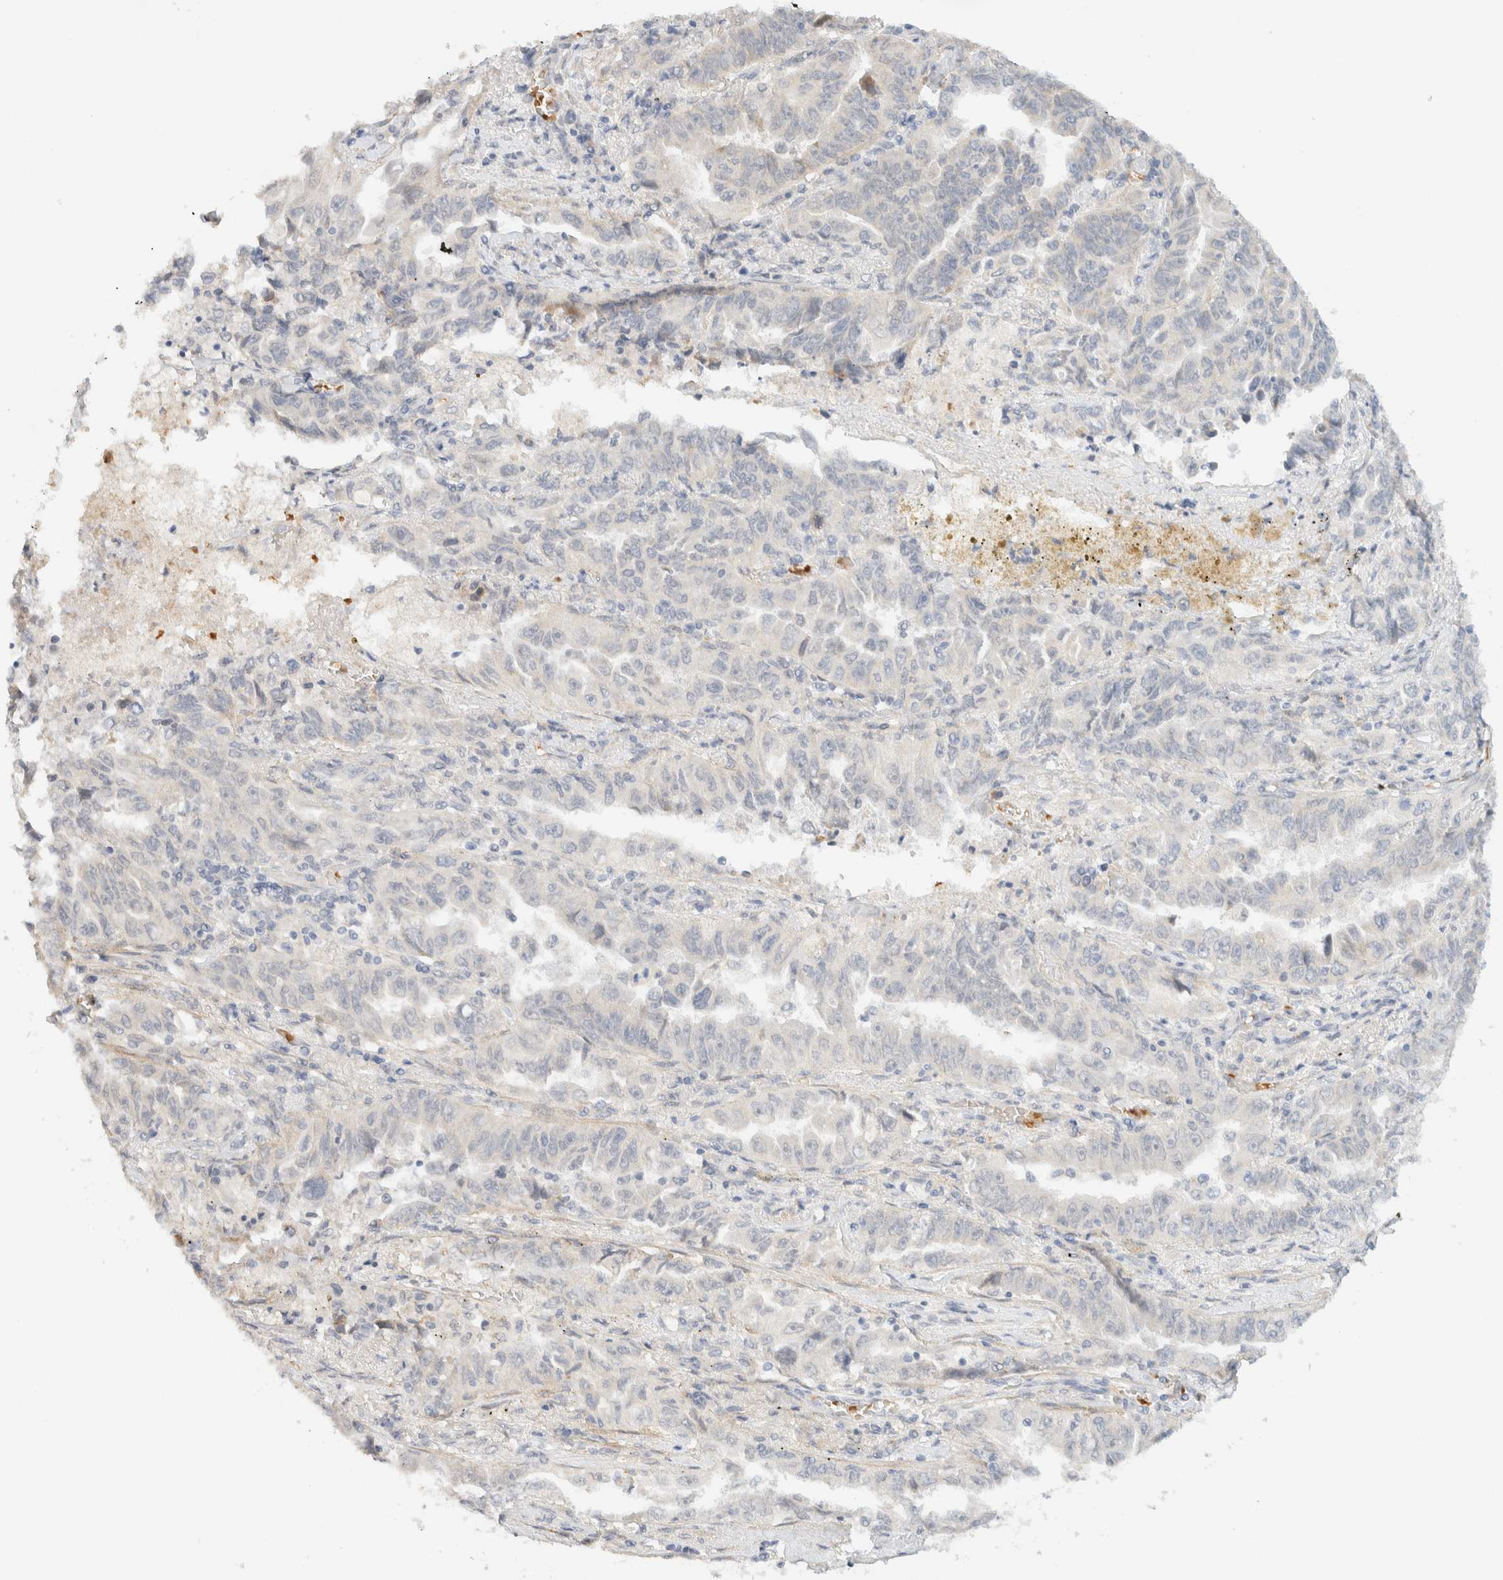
{"staining": {"intensity": "negative", "quantity": "none", "location": "none"}, "tissue": "lung cancer", "cell_type": "Tumor cells", "image_type": "cancer", "snomed": [{"axis": "morphology", "description": "Adenocarcinoma, NOS"}, {"axis": "topography", "description": "Lung"}], "caption": "There is no significant expression in tumor cells of adenocarcinoma (lung). (Stains: DAB immunohistochemistry with hematoxylin counter stain, Microscopy: brightfield microscopy at high magnification).", "gene": "TNK1", "patient": {"sex": "female", "age": 51}}